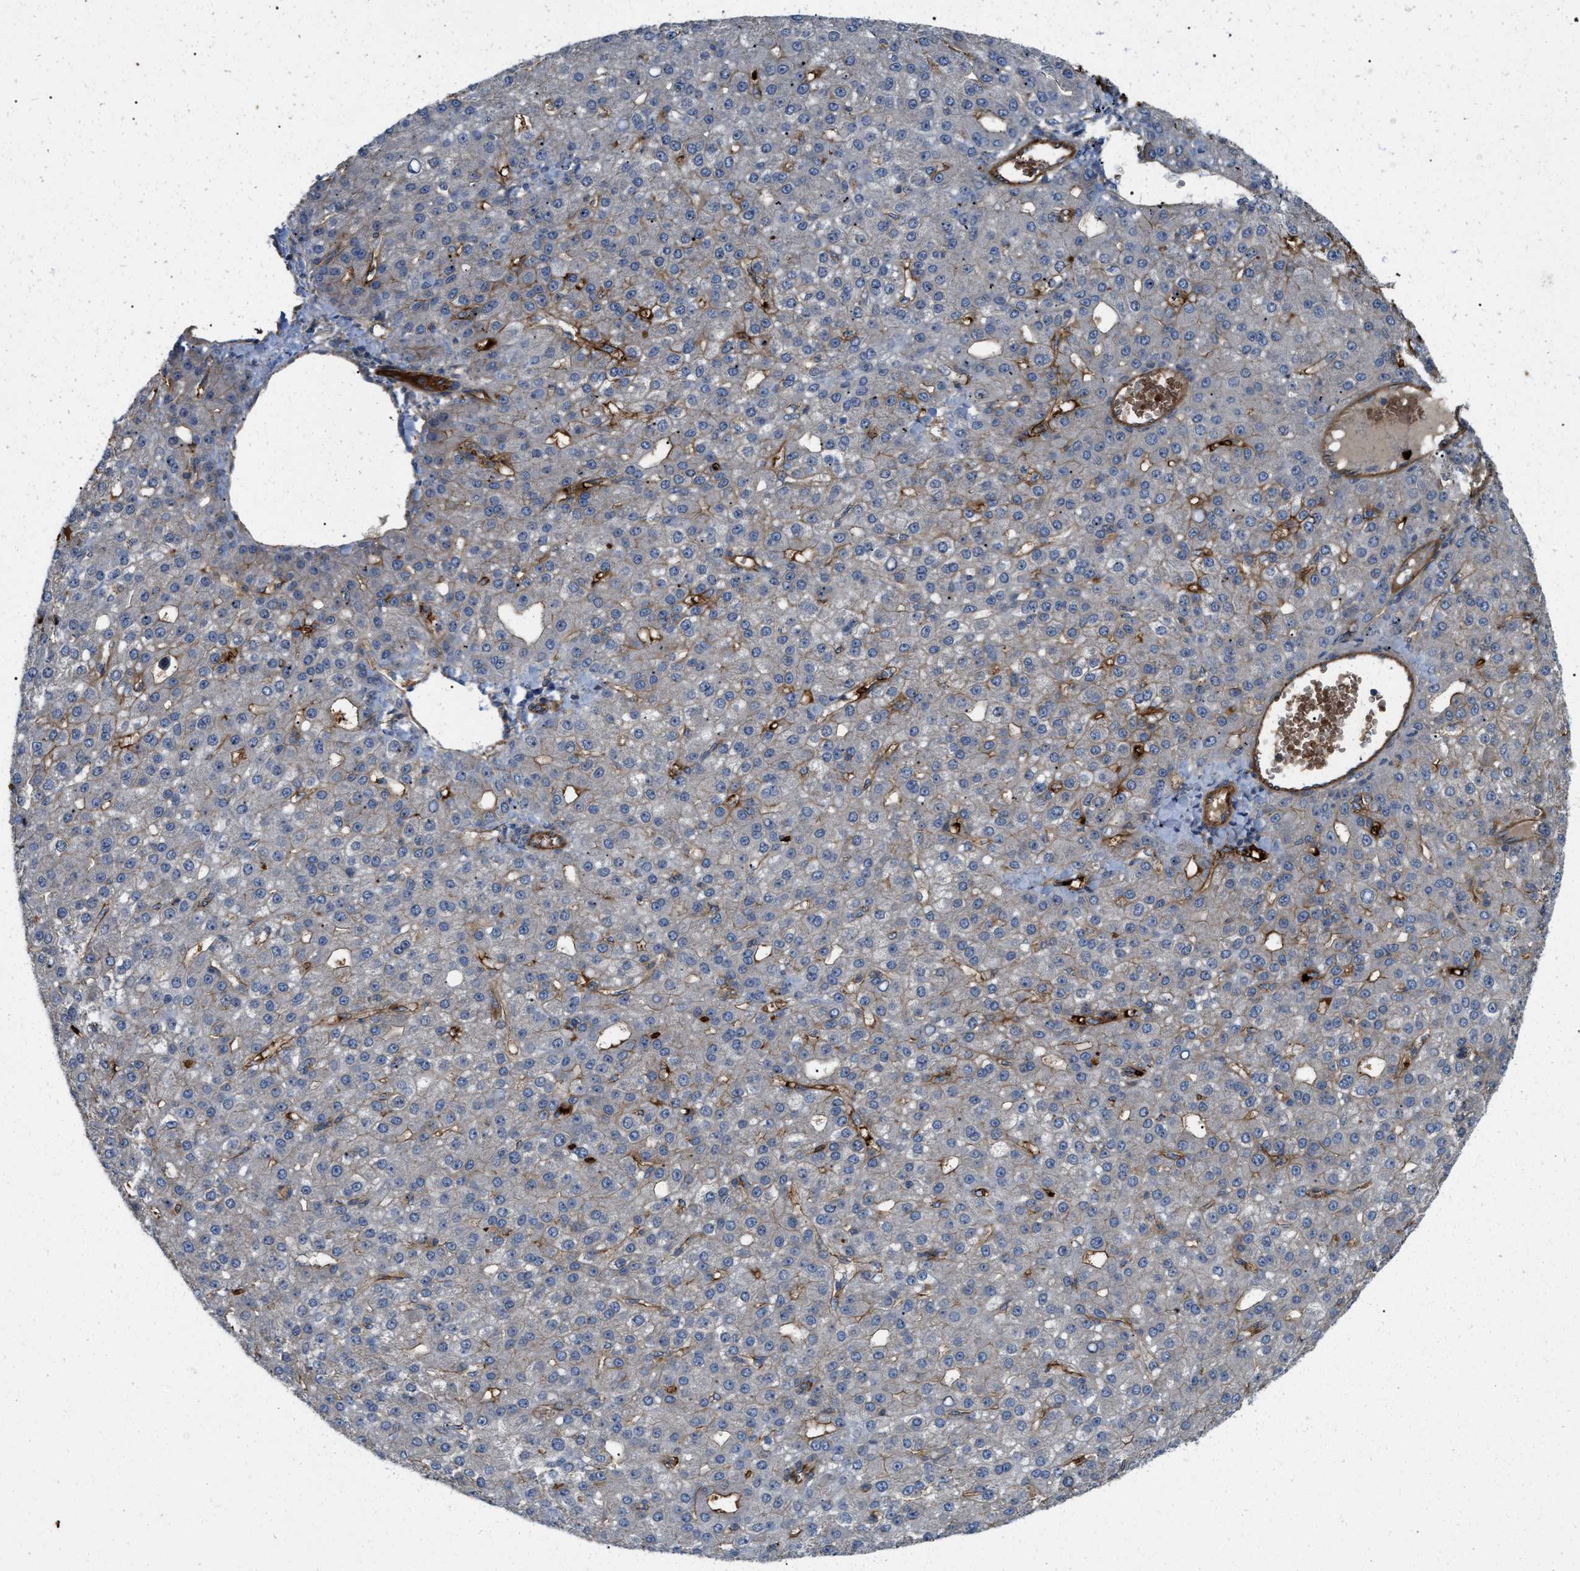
{"staining": {"intensity": "moderate", "quantity": "<25%", "location": "cytoplasmic/membranous"}, "tissue": "liver cancer", "cell_type": "Tumor cells", "image_type": "cancer", "snomed": [{"axis": "morphology", "description": "Carcinoma, Hepatocellular, NOS"}, {"axis": "topography", "description": "Liver"}], "caption": "IHC photomicrograph of neoplastic tissue: hepatocellular carcinoma (liver) stained using immunohistochemistry (IHC) exhibits low levels of moderate protein expression localized specifically in the cytoplasmic/membranous of tumor cells, appearing as a cytoplasmic/membranous brown color.", "gene": "ERC1", "patient": {"sex": "male", "age": 67}}